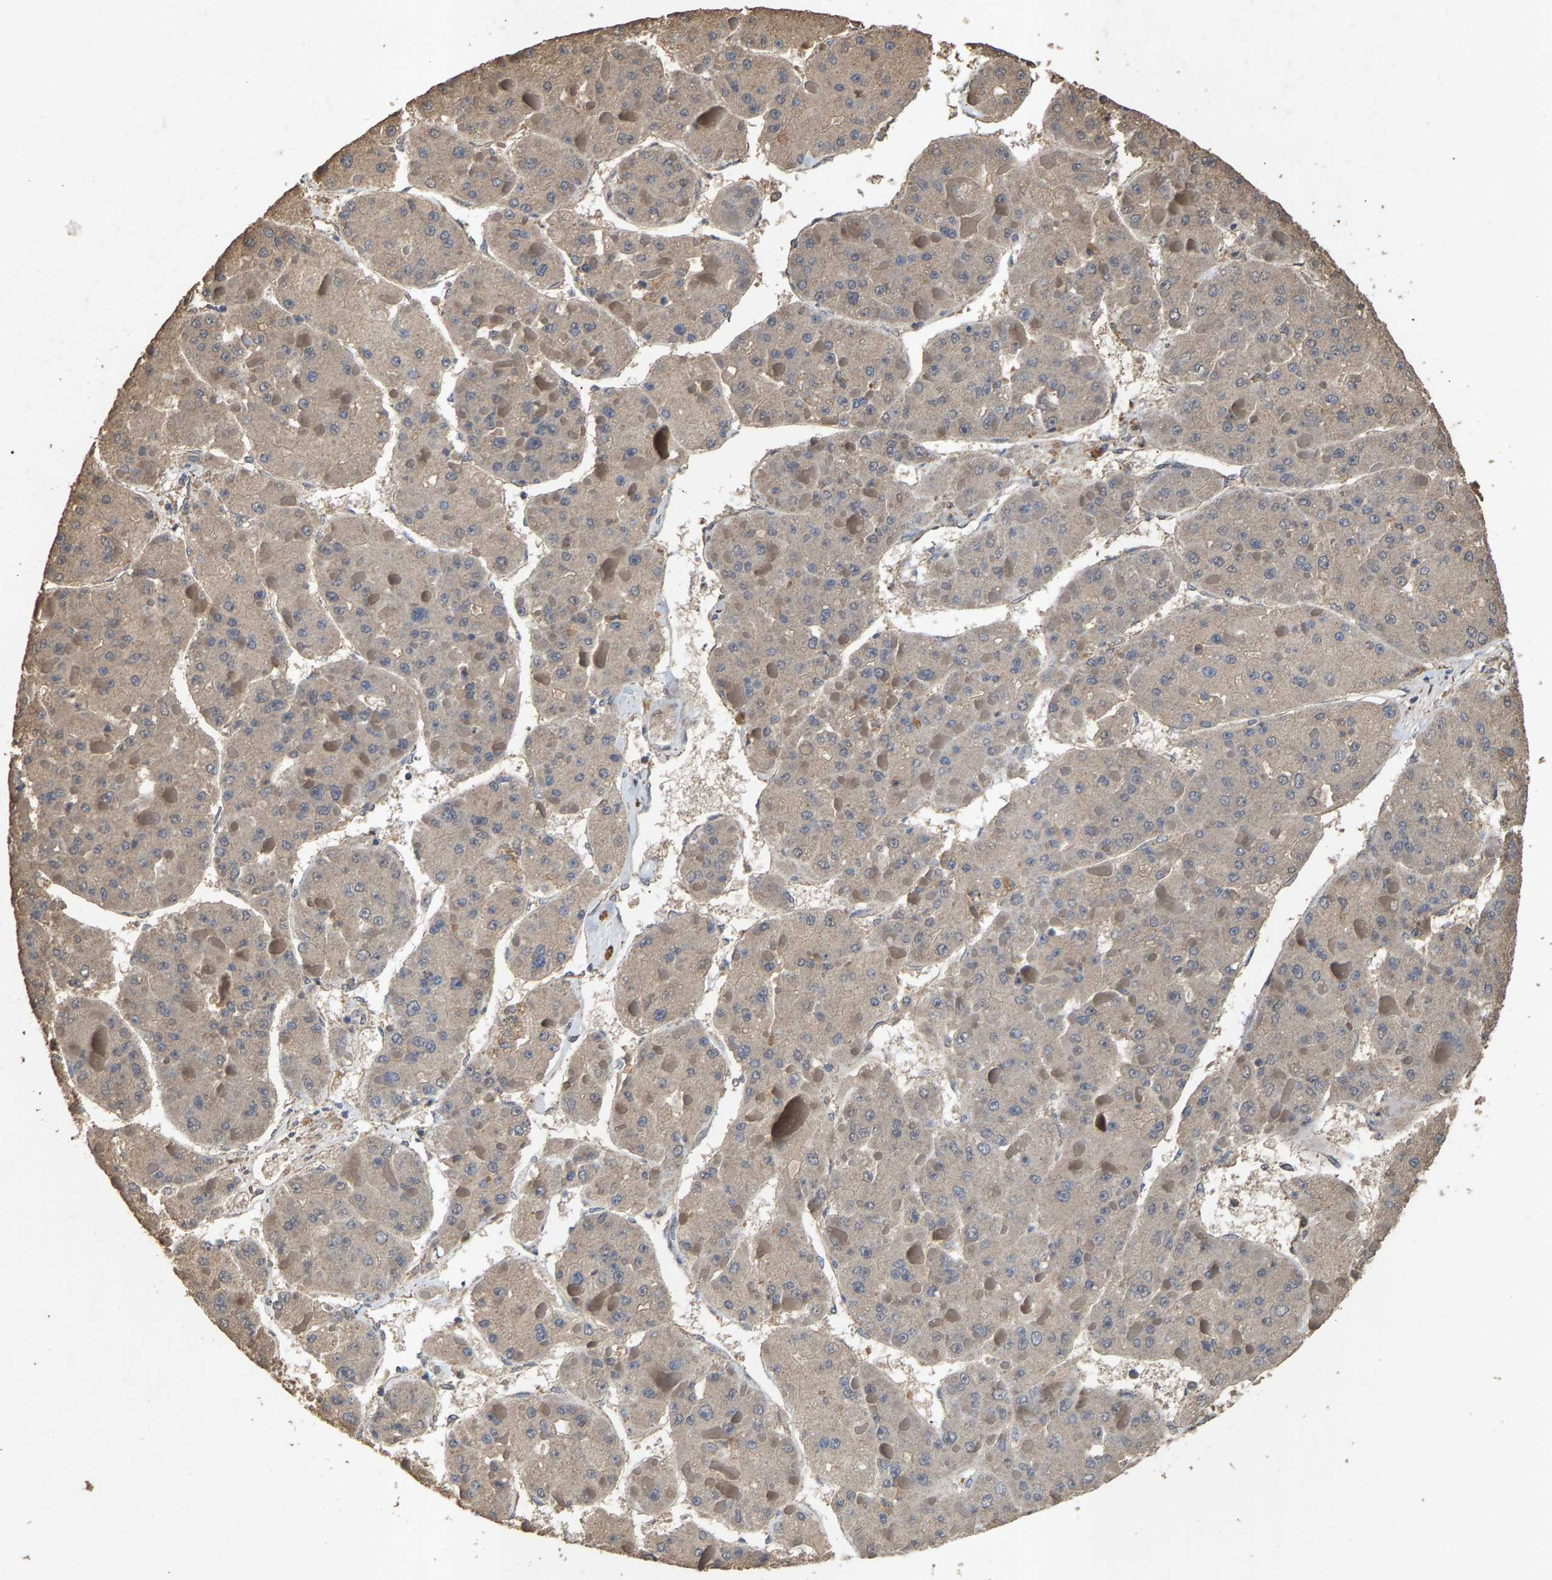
{"staining": {"intensity": "weak", "quantity": "<25%", "location": "cytoplasmic/membranous"}, "tissue": "liver cancer", "cell_type": "Tumor cells", "image_type": "cancer", "snomed": [{"axis": "morphology", "description": "Carcinoma, Hepatocellular, NOS"}, {"axis": "topography", "description": "Liver"}], "caption": "Tumor cells are negative for brown protein staining in liver cancer.", "gene": "HTRA3", "patient": {"sex": "female", "age": 73}}